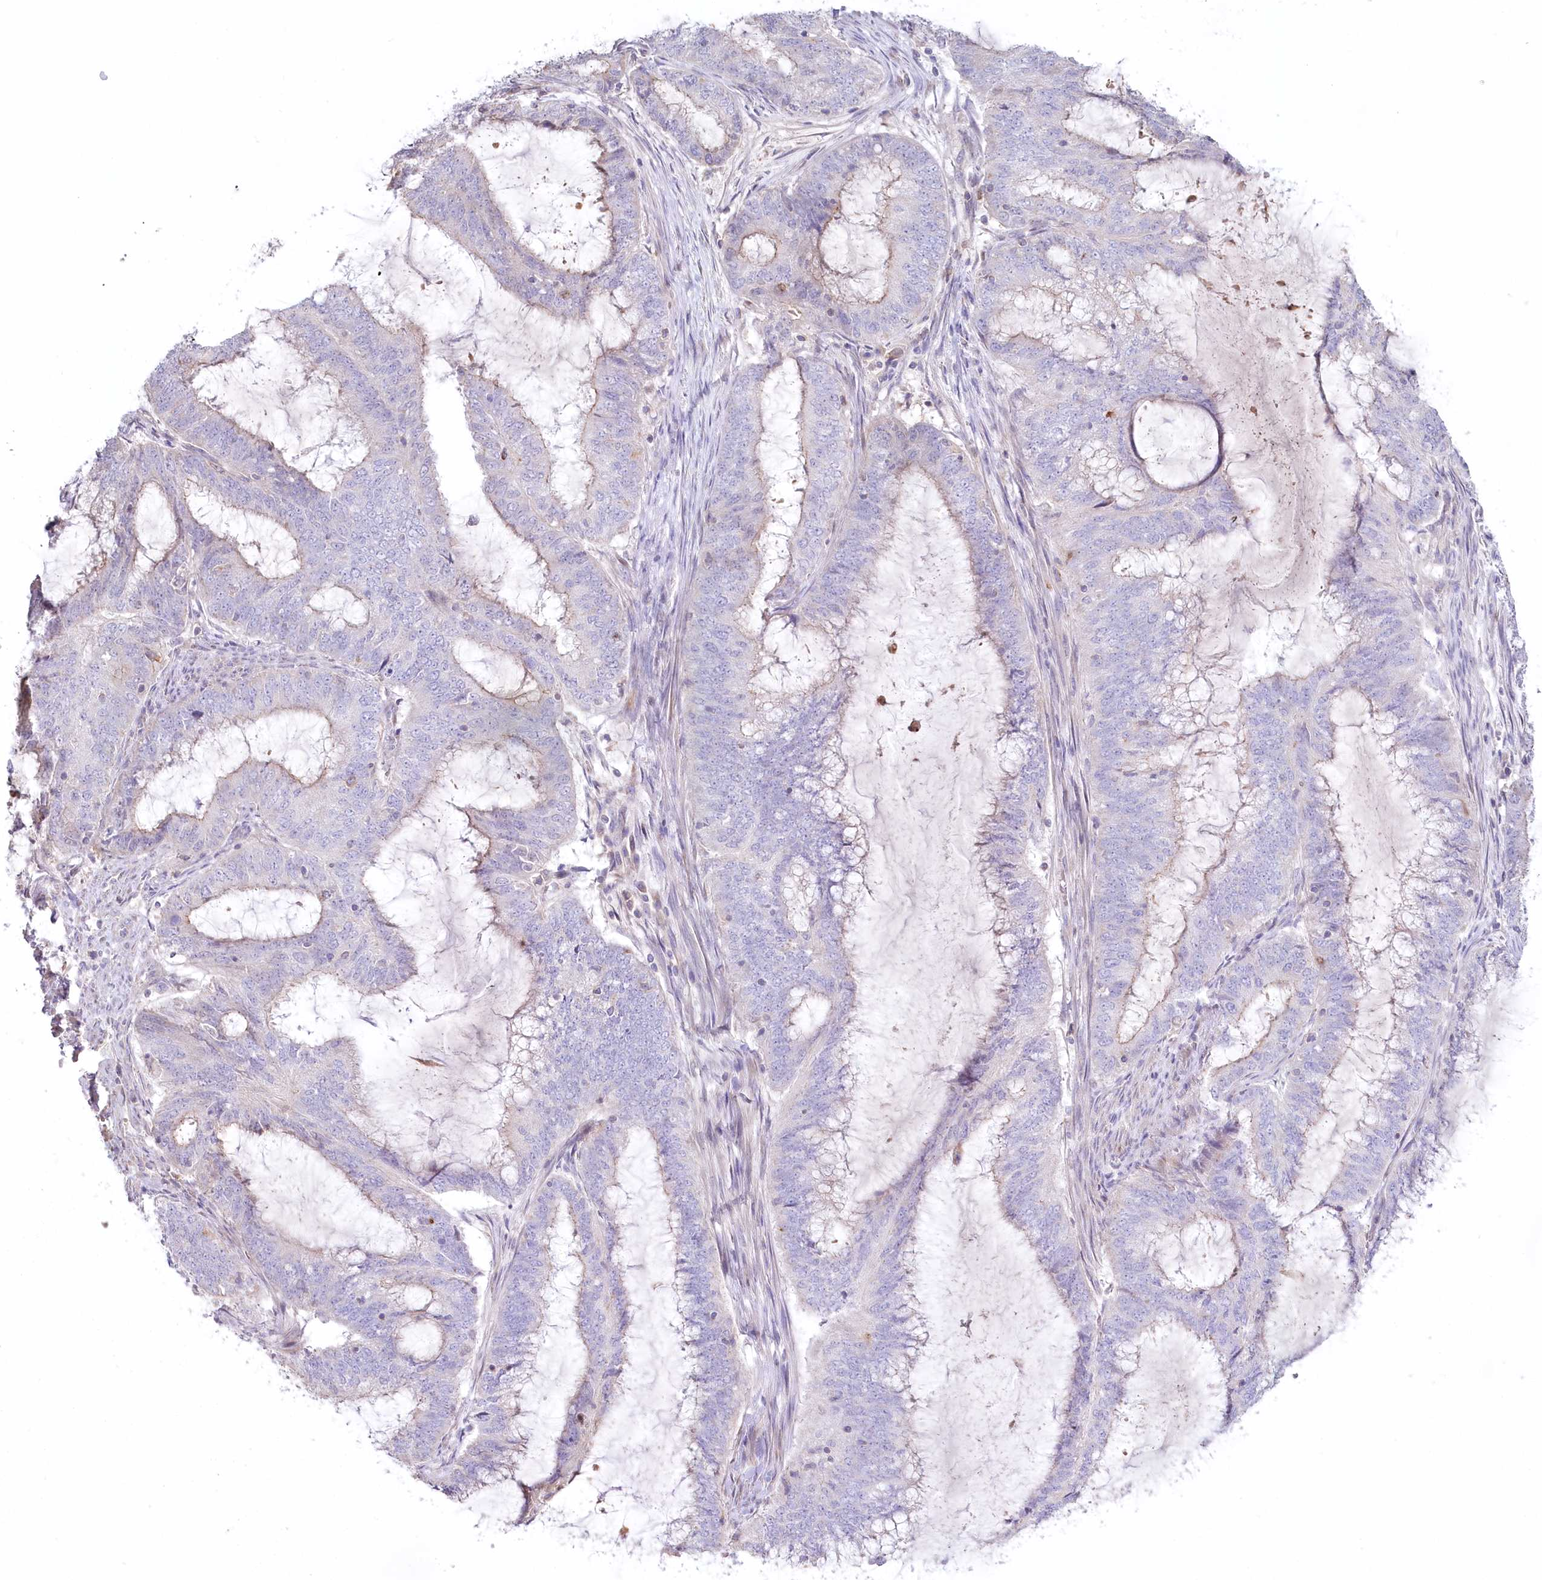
{"staining": {"intensity": "negative", "quantity": "none", "location": "none"}, "tissue": "endometrial cancer", "cell_type": "Tumor cells", "image_type": "cancer", "snomed": [{"axis": "morphology", "description": "Adenocarcinoma, NOS"}, {"axis": "topography", "description": "Endometrium"}], "caption": "Image shows no protein staining in tumor cells of endometrial adenocarcinoma tissue.", "gene": "SLC6A11", "patient": {"sex": "female", "age": 51}}